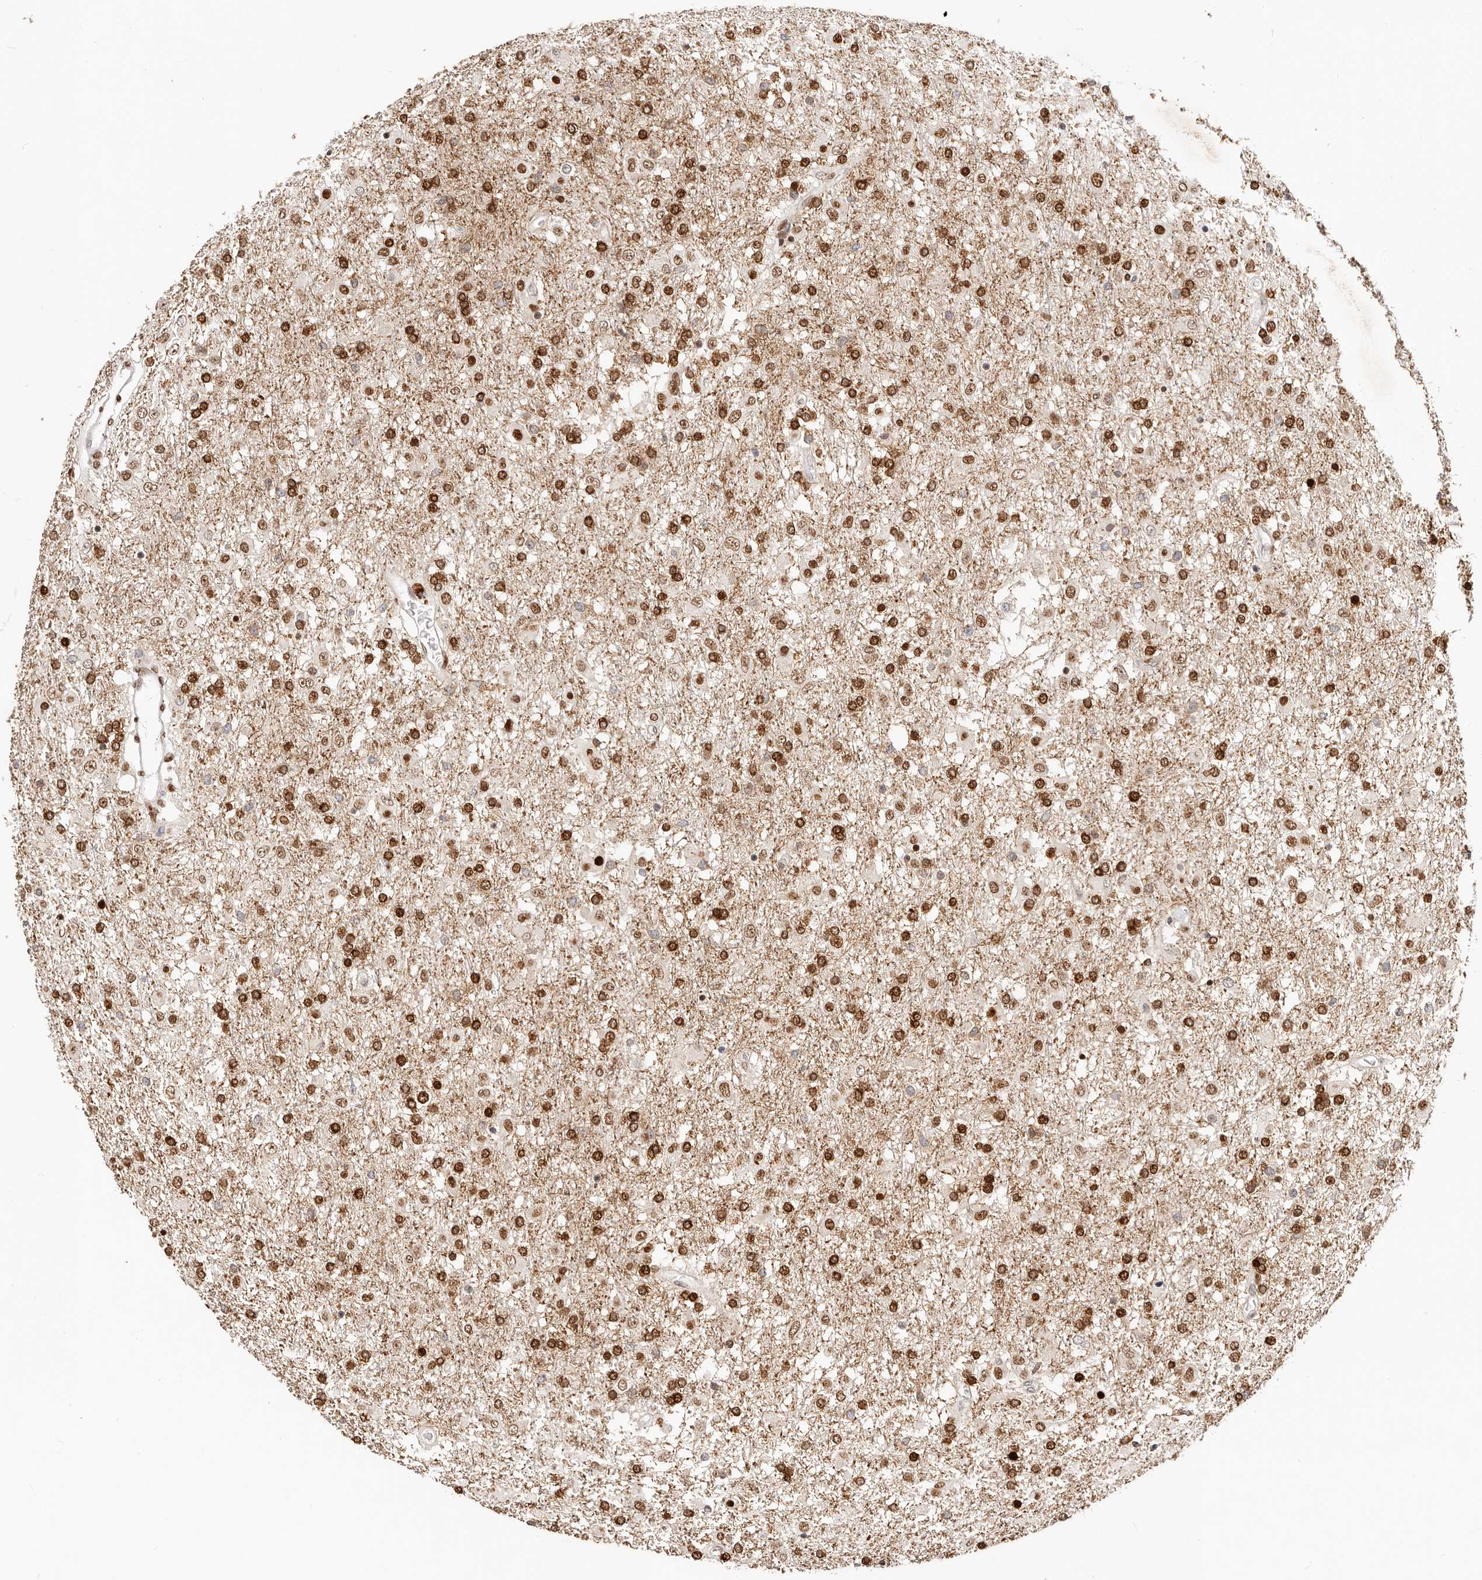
{"staining": {"intensity": "strong", "quantity": ">75%", "location": "cytoplasmic/membranous"}, "tissue": "glioma", "cell_type": "Tumor cells", "image_type": "cancer", "snomed": [{"axis": "morphology", "description": "Glioma, malignant, Low grade"}, {"axis": "topography", "description": "Brain"}], "caption": "A photomicrograph showing strong cytoplasmic/membranous expression in about >75% of tumor cells in glioma, as visualized by brown immunohistochemical staining.", "gene": "IQGAP3", "patient": {"sex": "male", "age": 65}}